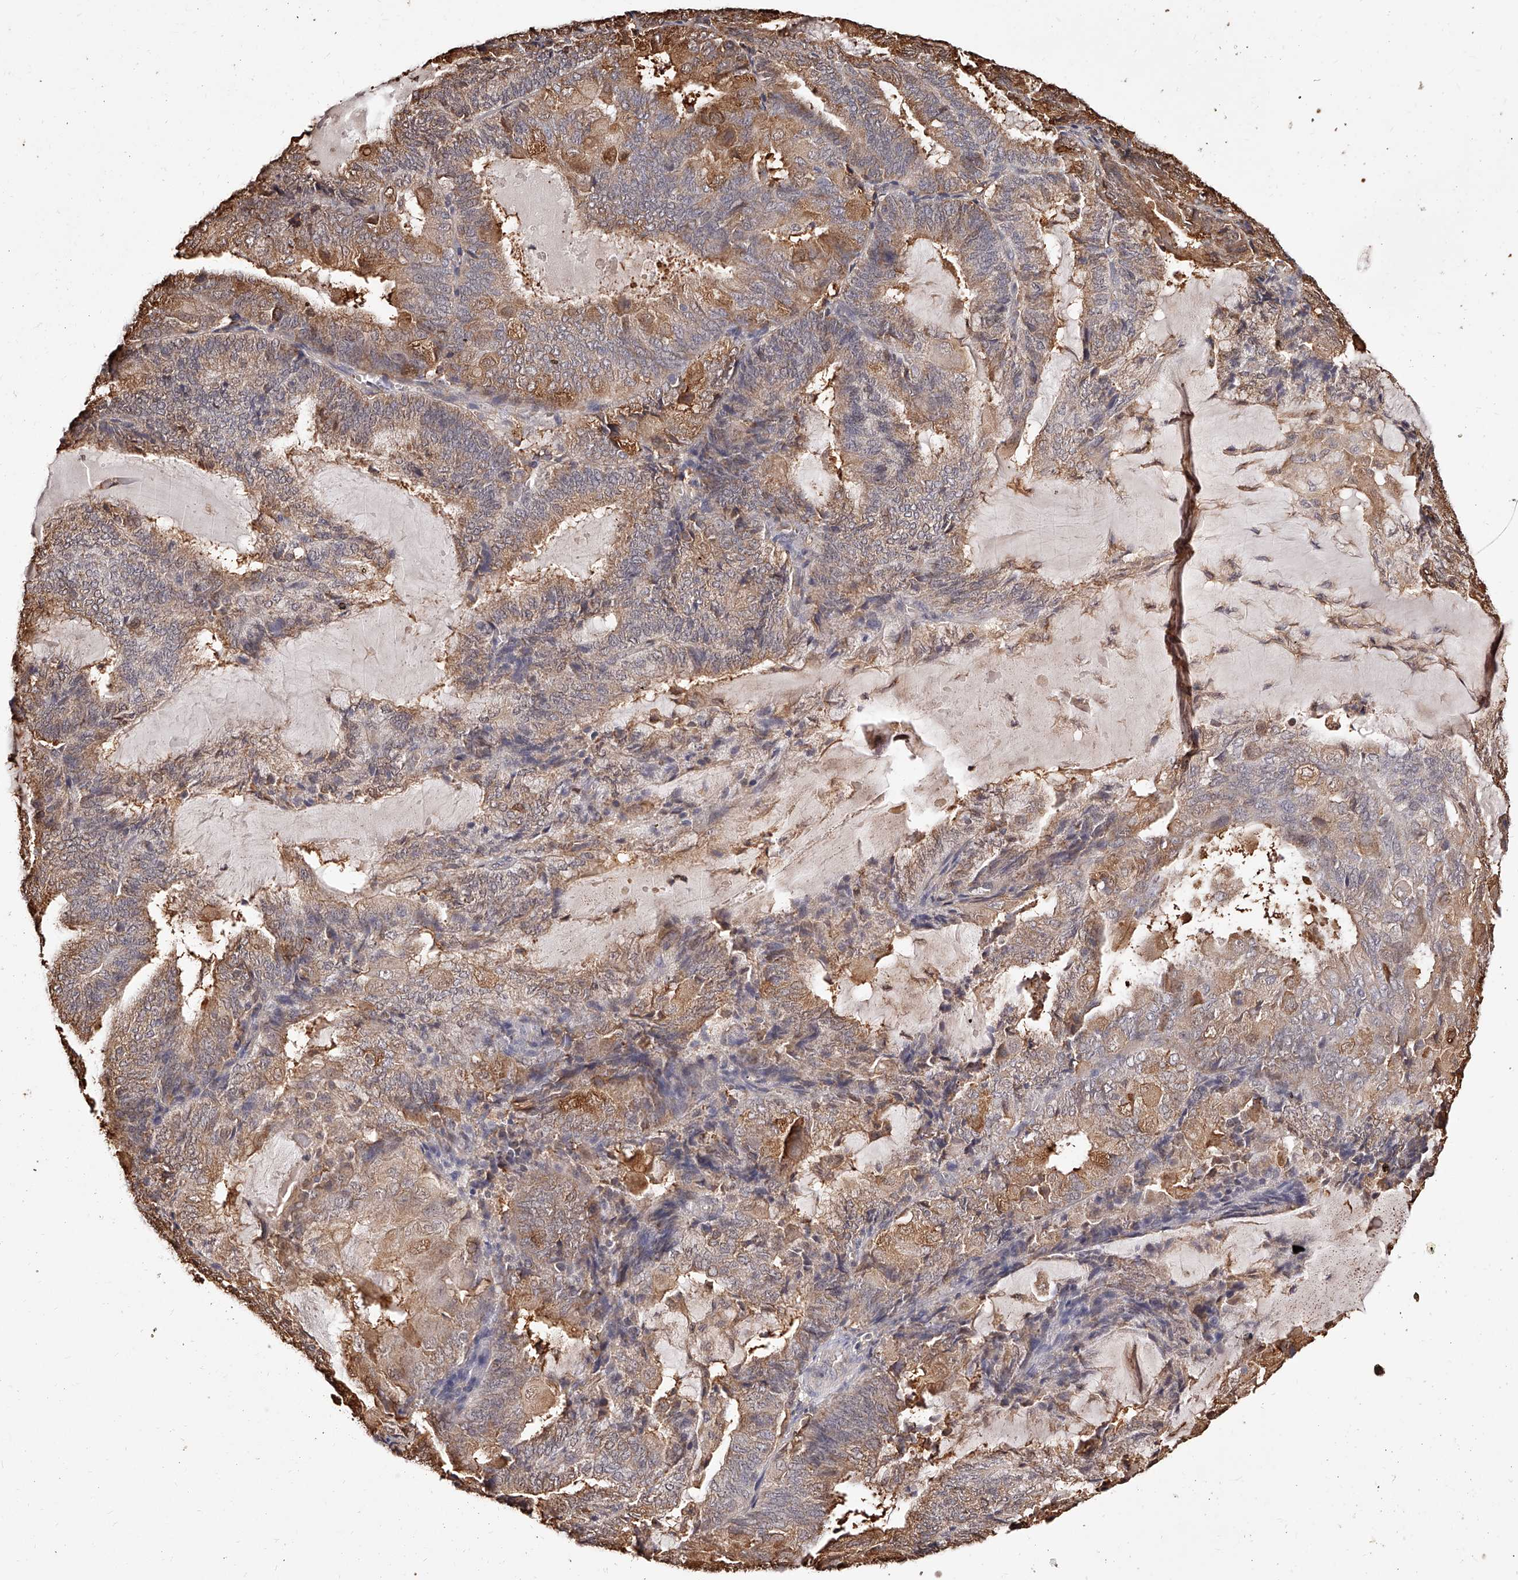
{"staining": {"intensity": "moderate", "quantity": ">75%", "location": "cytoplasmic/membranous"}, "tissue": "endometrial cancer", "cell_type": "Tumor cells", "image_type": "cancer", "snomed": [{"axis": "morphology", "description": "Adenocarcinoma, NOS"}, {"axis": "topography", "description": "Endometrium"}], "caption": "Protein expression analysis of human adenocarcinoma (endometrial) reveals moderate cytoplasmic/membranous positivity in about >75% of tumor cells.", "gene": "ZNF582", "patient": {"sex": "female", "age": 81}}